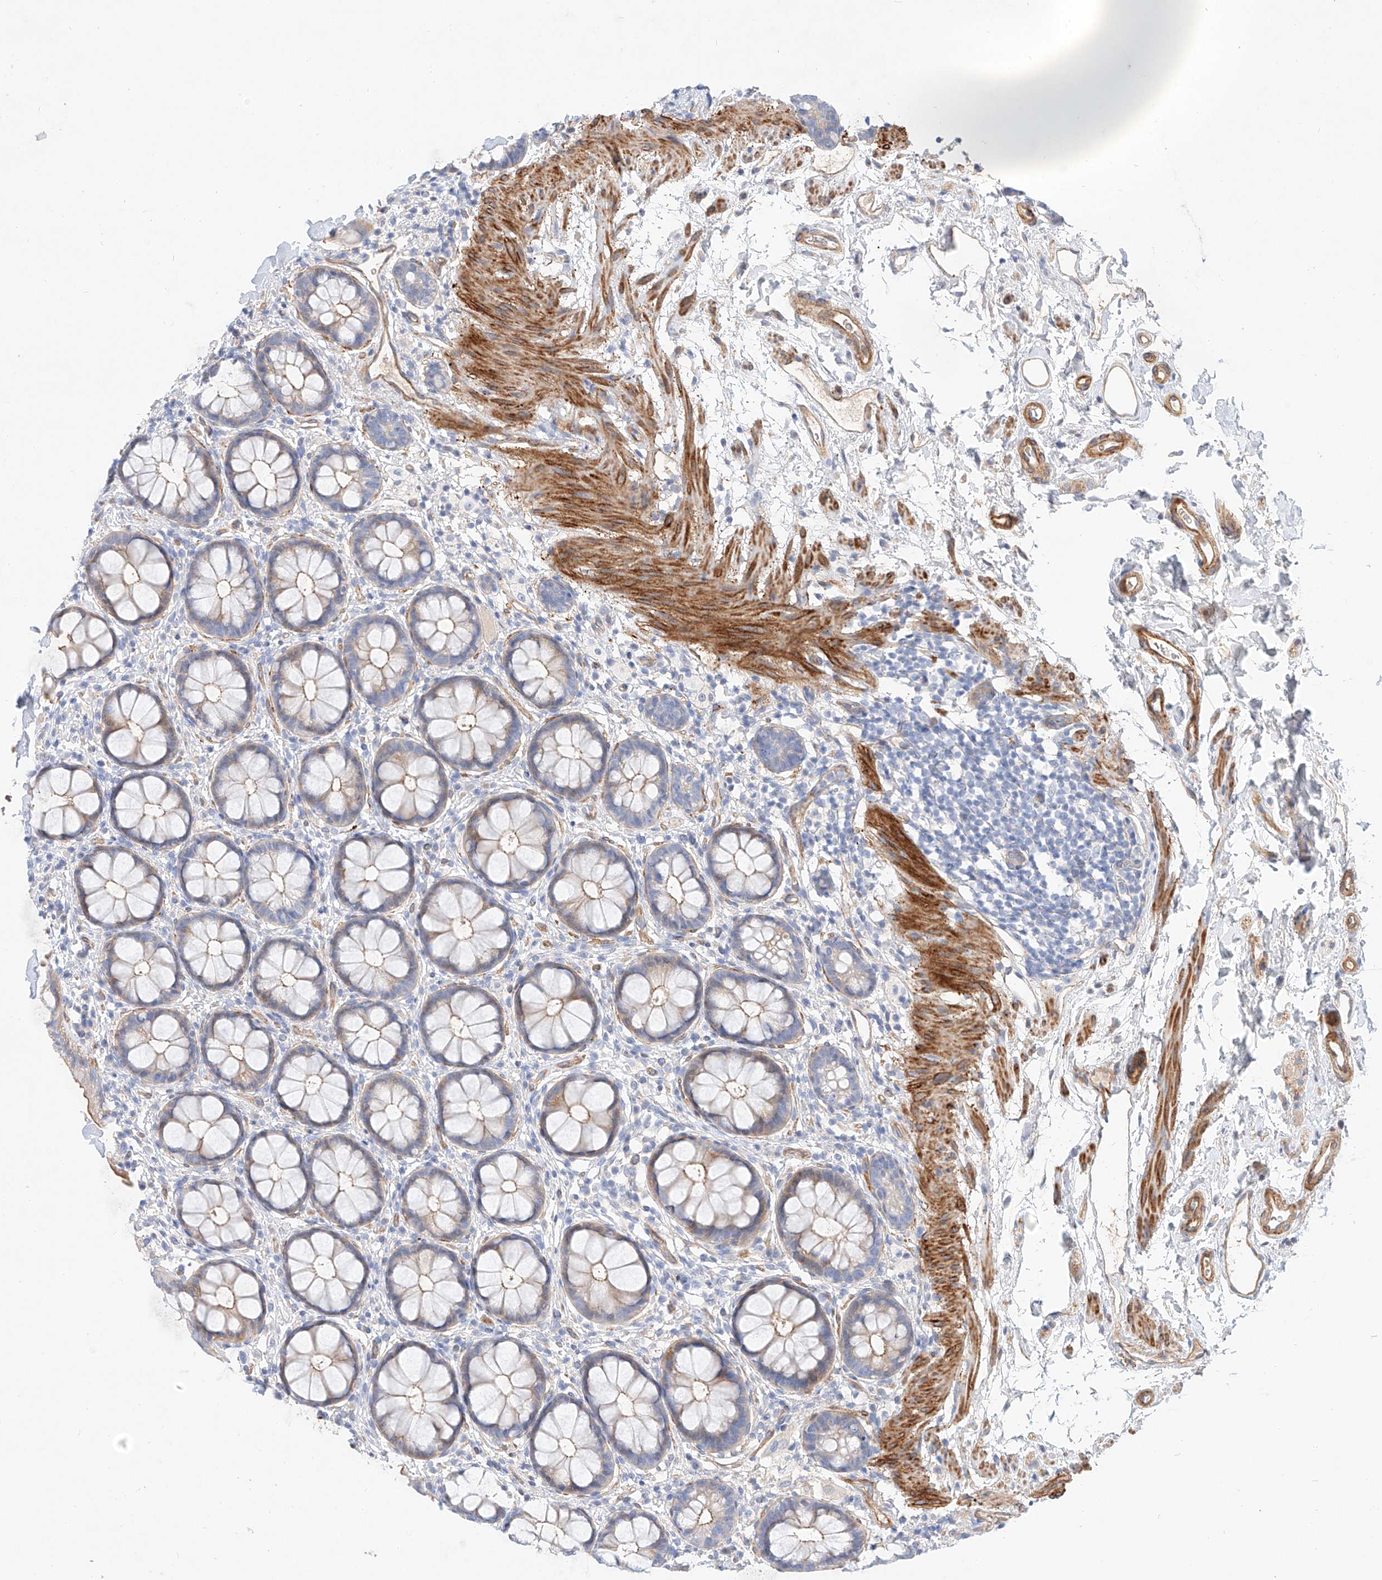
{"staining": {"intensity": "moderate", "quantity": "25%-75%", "location": "cytoplasmic/membranous"}, "tissue": "rectum", "cell_type": "Glandular cells", "image_type": "normal", "snomed": [{"axis": "morphology", "description": "Normal tissue, NOS"}, {"axis": "topography", "description": "Rectum"}], "caption": "The immunohistochemical stain highlights moderate cytoplasmic/membranous expression in glandular cells of normal rectum. (DAB (3,3'-diaminobenzidine) = brown stain, brightfield microscopy at high magnification).", "gene": "KCNH5", "patient": {"sex": "female", "age": 65}}